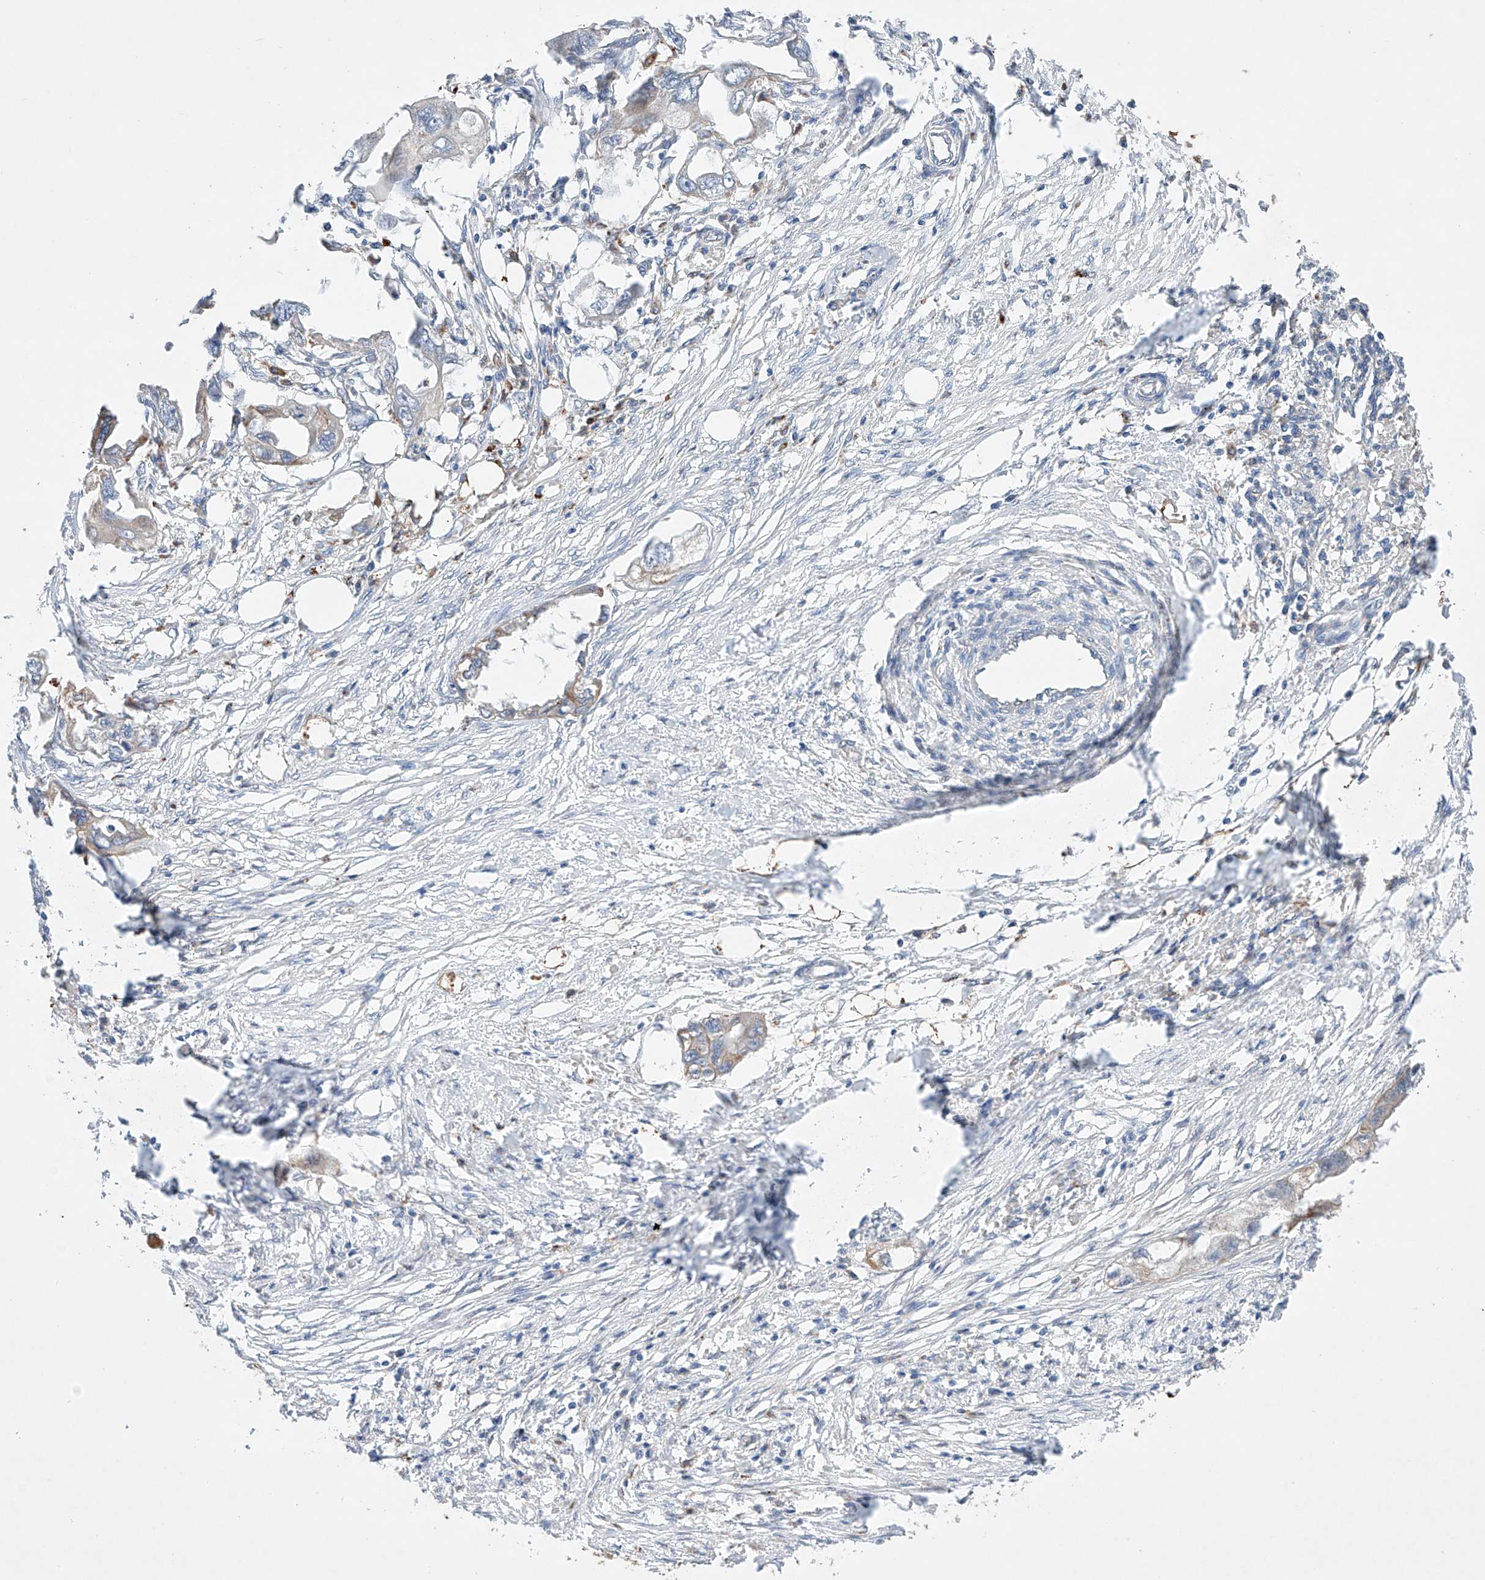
{"staining": {"intensity": "moderate", "quantity": "<25%", "location": "cytoplasmic/membranous"}, "tissue": "endometrial cancer", "cell_type": "Tumor cells", "image_type": "cancer", "snomed": [{"axis": "morphology", "description": "Adenocarcinoma, NOS"}, {"axis": "morphology", "description": "Adenocarcinoma, metastatic, NOS"}, {"axis": "topography", "description": "Adipose tissue"}, {"axis": "topography", "description": "Endometrium"}], "caption": "Human endometrial cancer stained with a protein marker demonstrates moderate staining in tumor cells.", "gene": "GCNT1", "patient": {"sex": "female", "age": 67}}